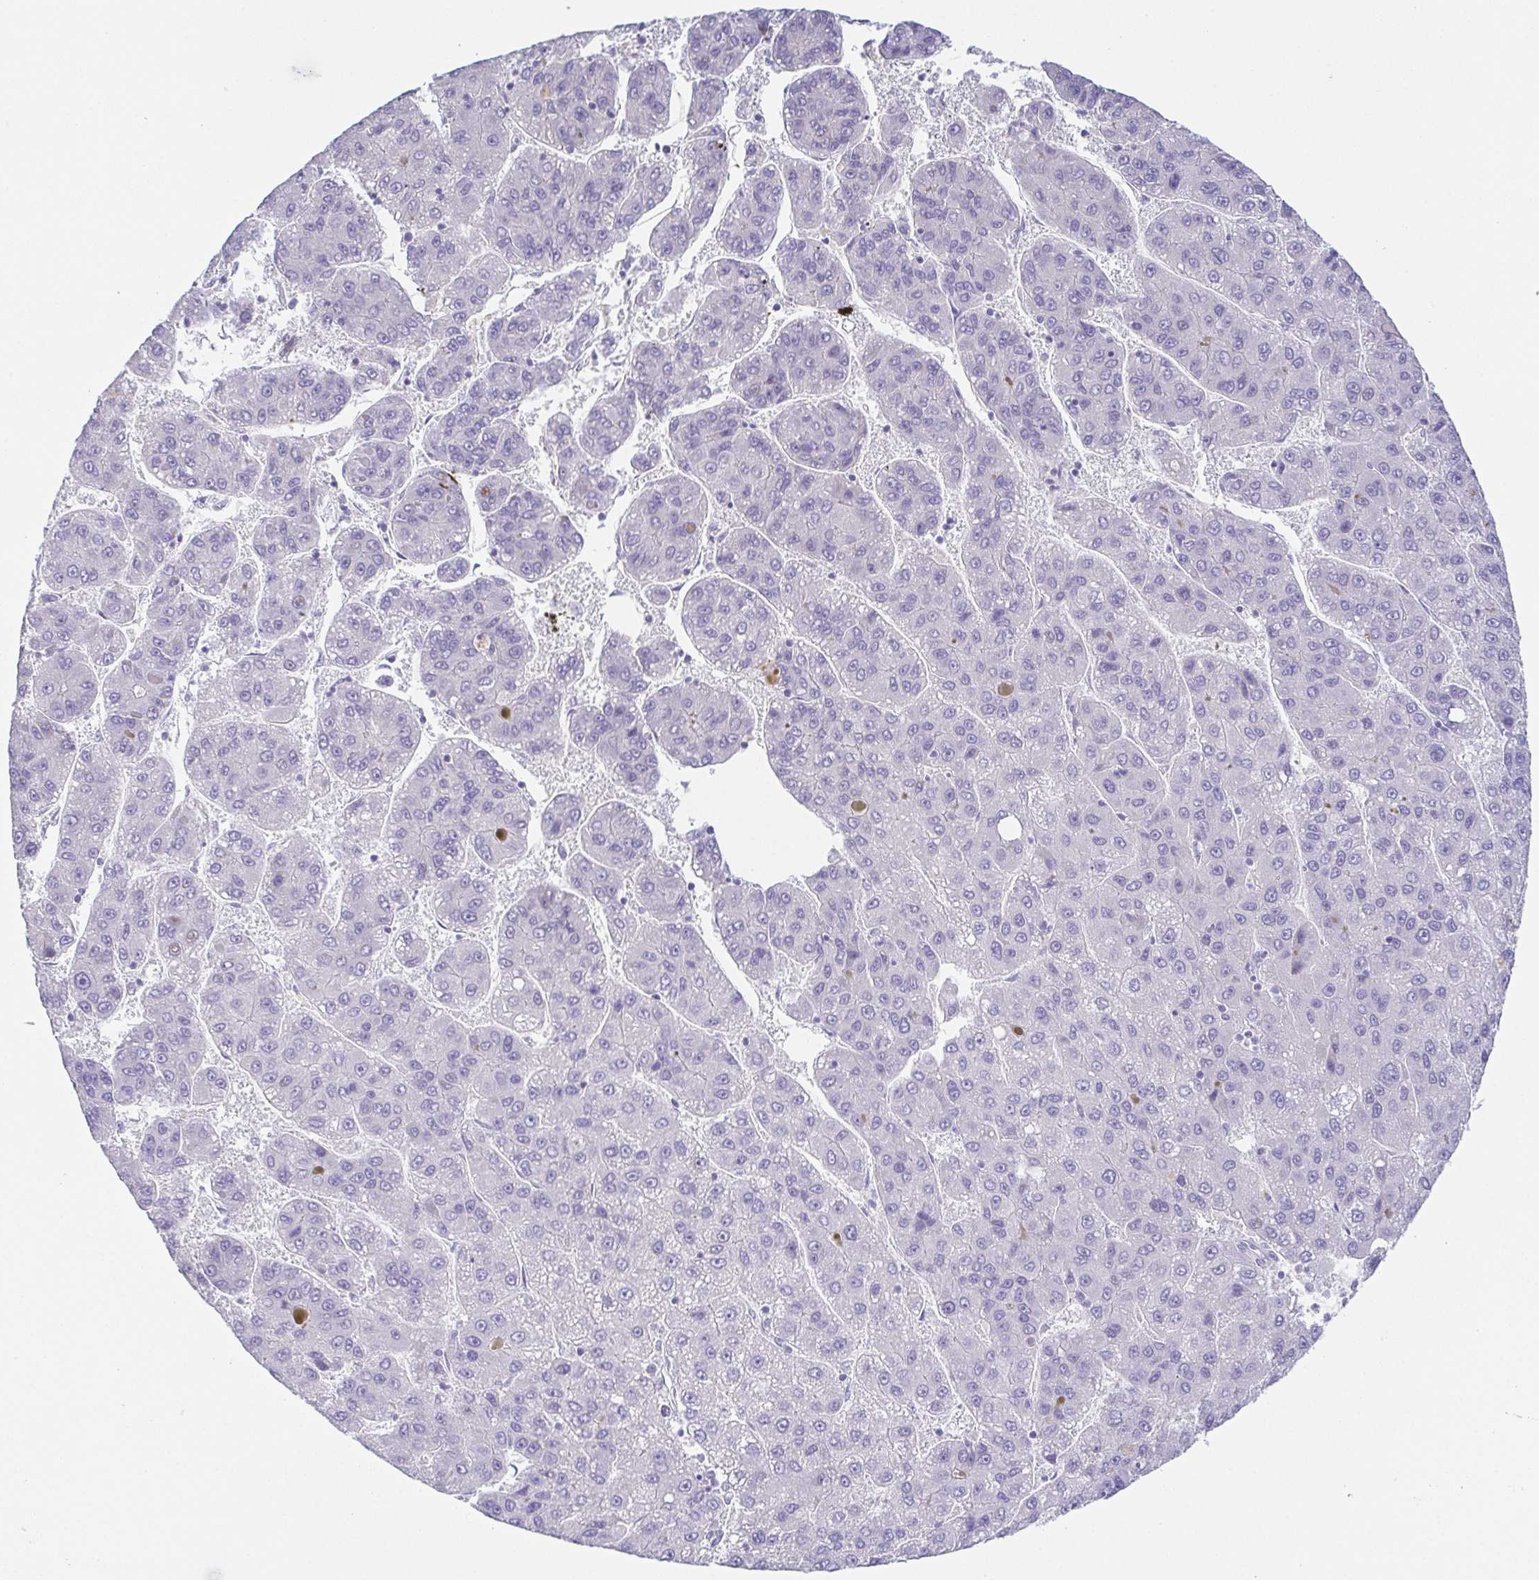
{"staining": {"intensity": "negative", "quantity": "none", "location": "none"}, "tissue": "liver cancer", "cell_type": "Tumor cells", "image_type": "cancer", "snomed": [{"axis": "morphology", "description": "Carcinoma, Hepatocellular, NOS"}, {"axis": "topography", "description": "Liver"}], "caption": "Image shows no significant protein expression in tumor cells of liver cancer.", "gene": "HAPLN2", "patient": {"sex": "female", "age": 82}}